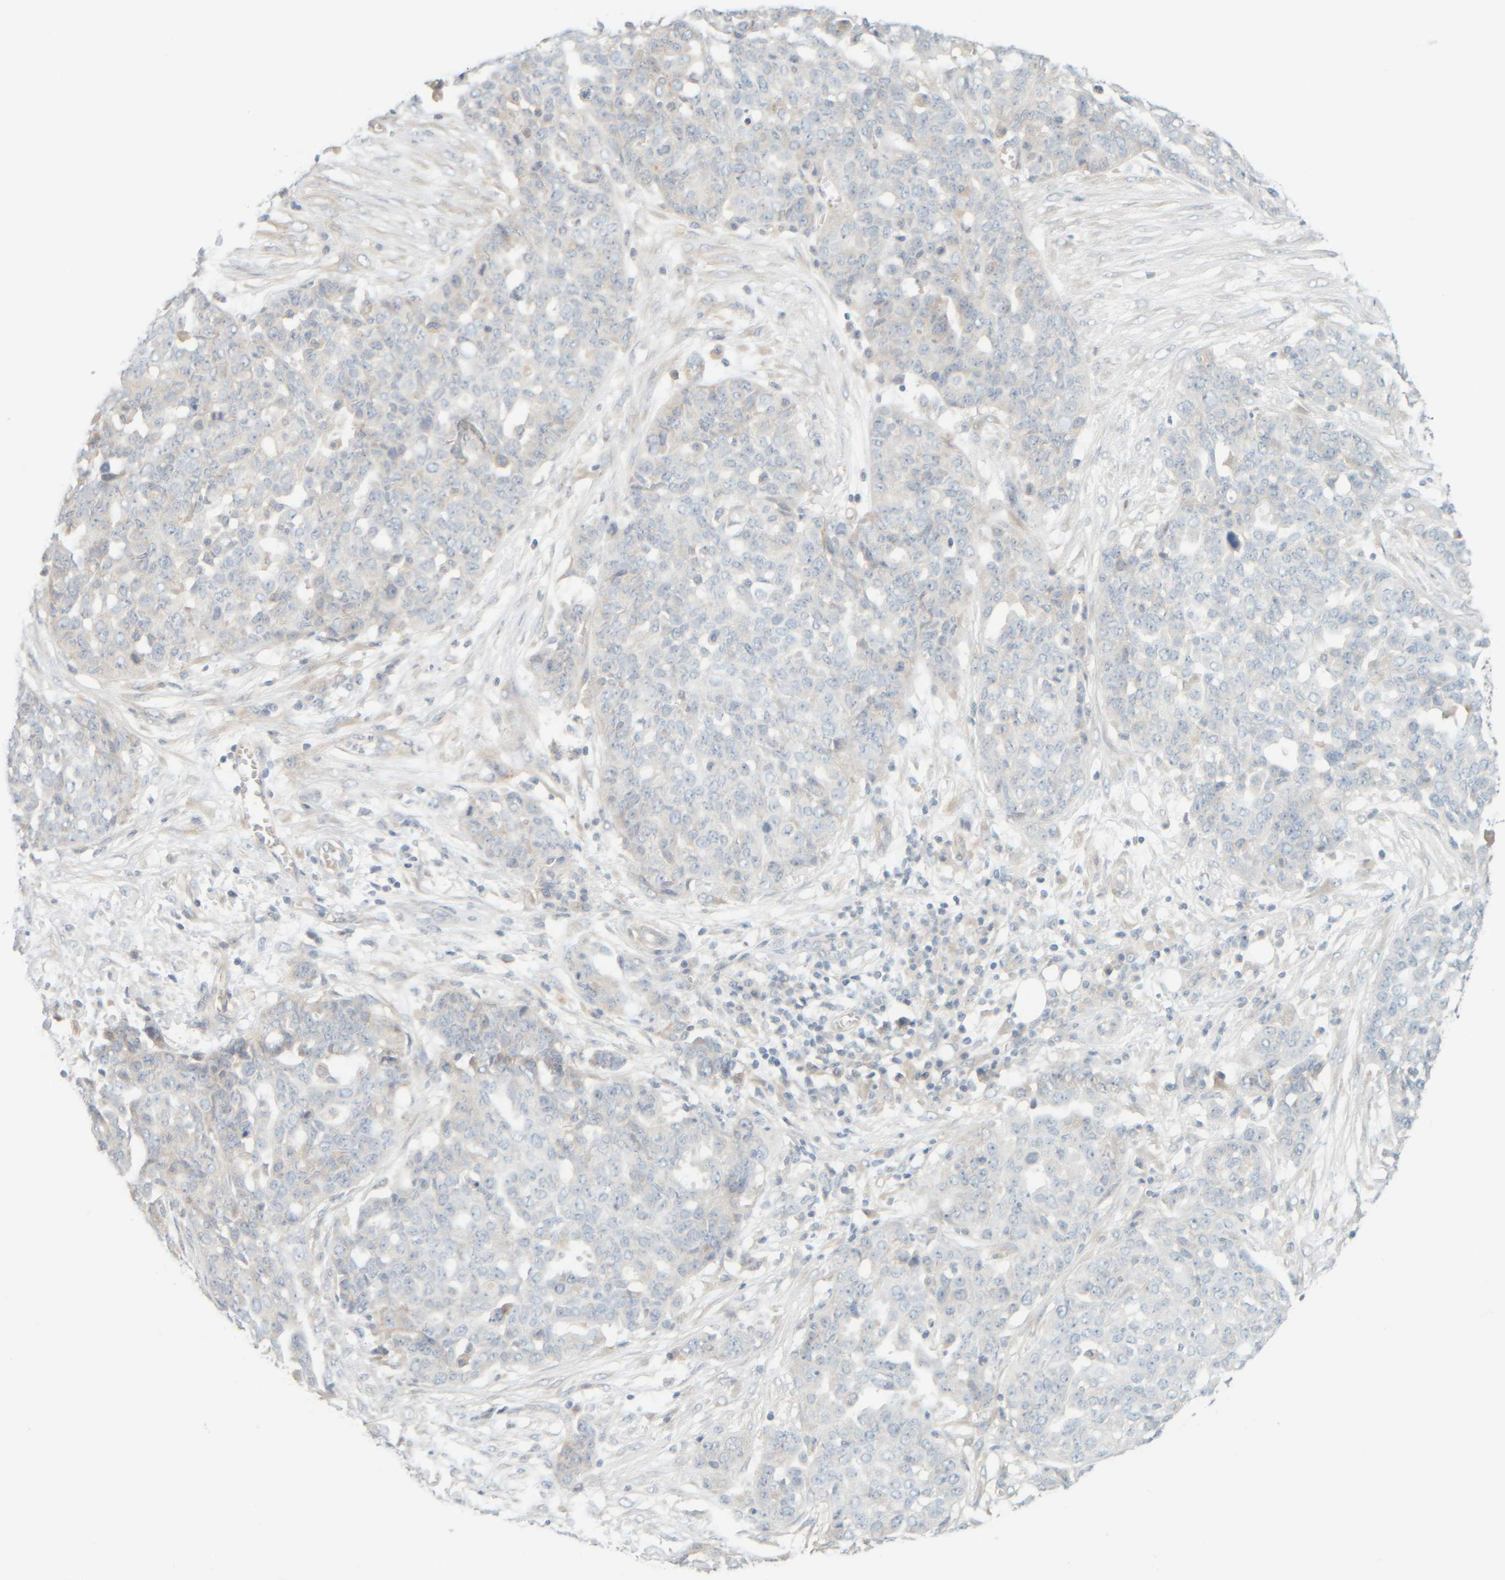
{"staining": {"intensity": "negative", "quantity": "none", "location": "none"}, "tissue": "ovarian cancer", "cell_type": "Tumor cells", "image_type": "cancer", "snomed": [{"axis": "morphology", "description": "Cystadenocarcinoma, serous, NOS"}, {"axis": "topography", "description": "Soft tissue"}, {"axis": "topography", "description": "Ovary"}], "caption": "Histopathology image shows no protein staining in tumor cells of serous cystadenocarcinoma (ovarian) tissue.", "gene": "PTGES3L-AARSD1", "patient": {"sex": "female", "age": 57}}